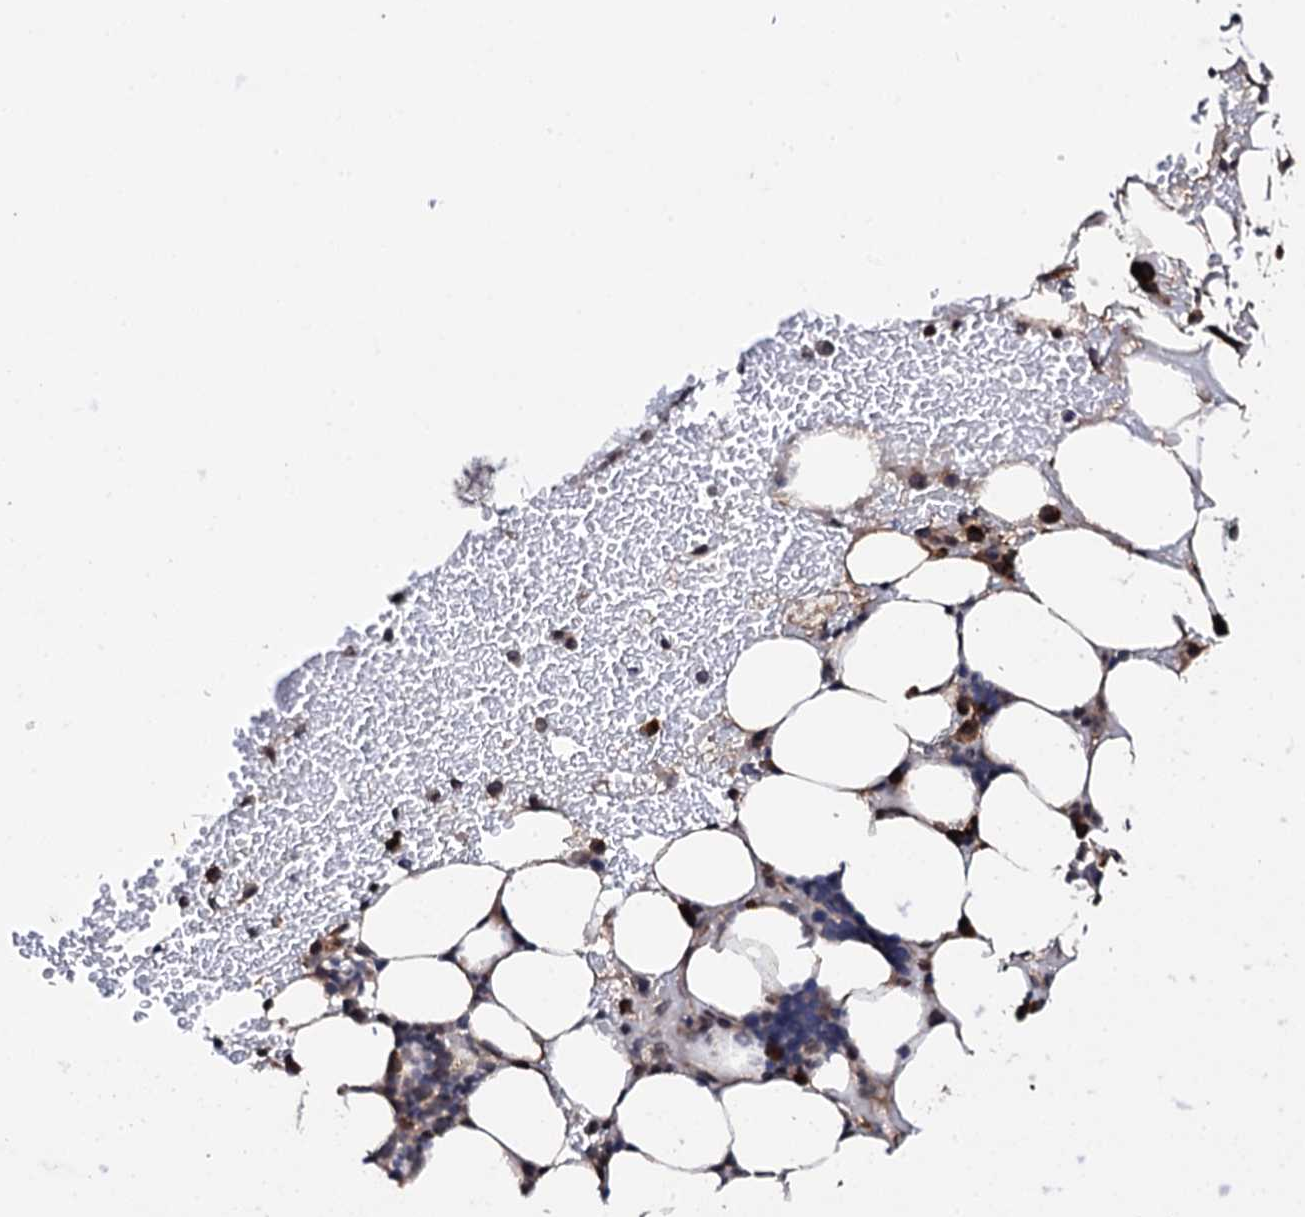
{"staining": {"intensity": "moderate", "quantity": "<25%", "location": "cytoplasmic/membranous"}, "tissue": "bone marrow", "cell_type": "Hematopoietic cells", "image_type": "normal", "snomed": [{"axis": "morphology", "description": "Normal tissue, NOS"}, {"axis": "topography", "description": "Bone marrow"}], "caption": "Brown immunohistochemical staining in unremarkable bone marrow exhibits moderate cytoplasmic/membranous staining in about <25% of hematopoietic cells. The protein of interest is stained brown, and the nuclei are stained in blue (DAB (3,3'-diaminobenzidine) IHC with brightfield microscopy, high magnification).", "gene": "FAM111A", "patient": {"sex": "male", "age": 78}}